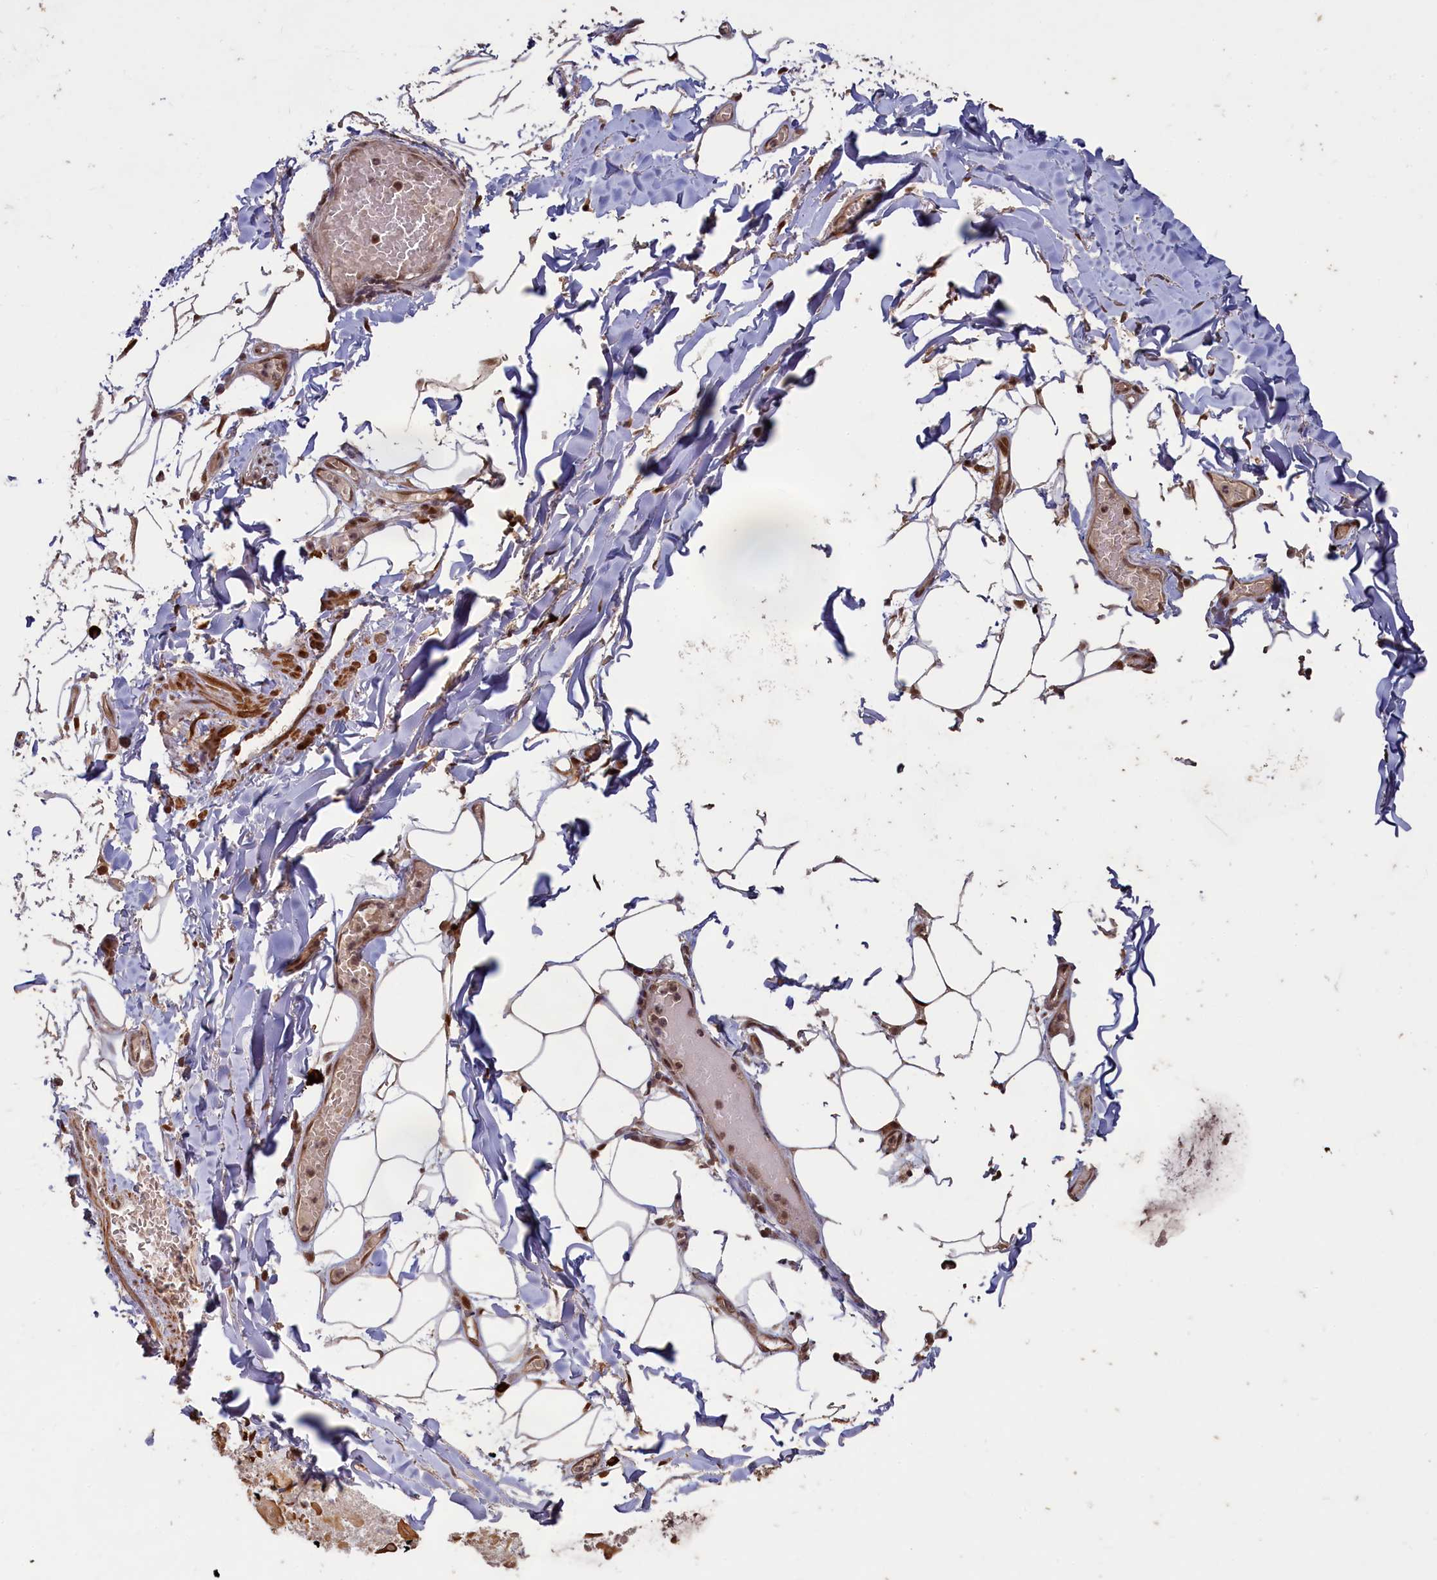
{"staining": {"intensity": "moderate", "quantity": "25%-75%", "location": "cytoplasmic/membranous,nuclear"}, "tissue": "adipose tissue", "cell_type": "Adipocytes", "image_type": "normal", "snomed": [{"axis": "morphology", "description": "Normal tissue, NOS"}, {"axis": "topography", "description": "Lymph node"}, {"axis": "topography", "description": "Cartilage tissue"}, {"axis": "topography", "description": "Bronchus"}], "caption": "Brown immunohistochemical staining in normal adipose tissue shows moderate cytoplasmic/membranous,nuclear positivity in approximately 25%-75% of adipocytes.", "gene": "NAE1", "patient": {"sex": "male", "age": 63}}